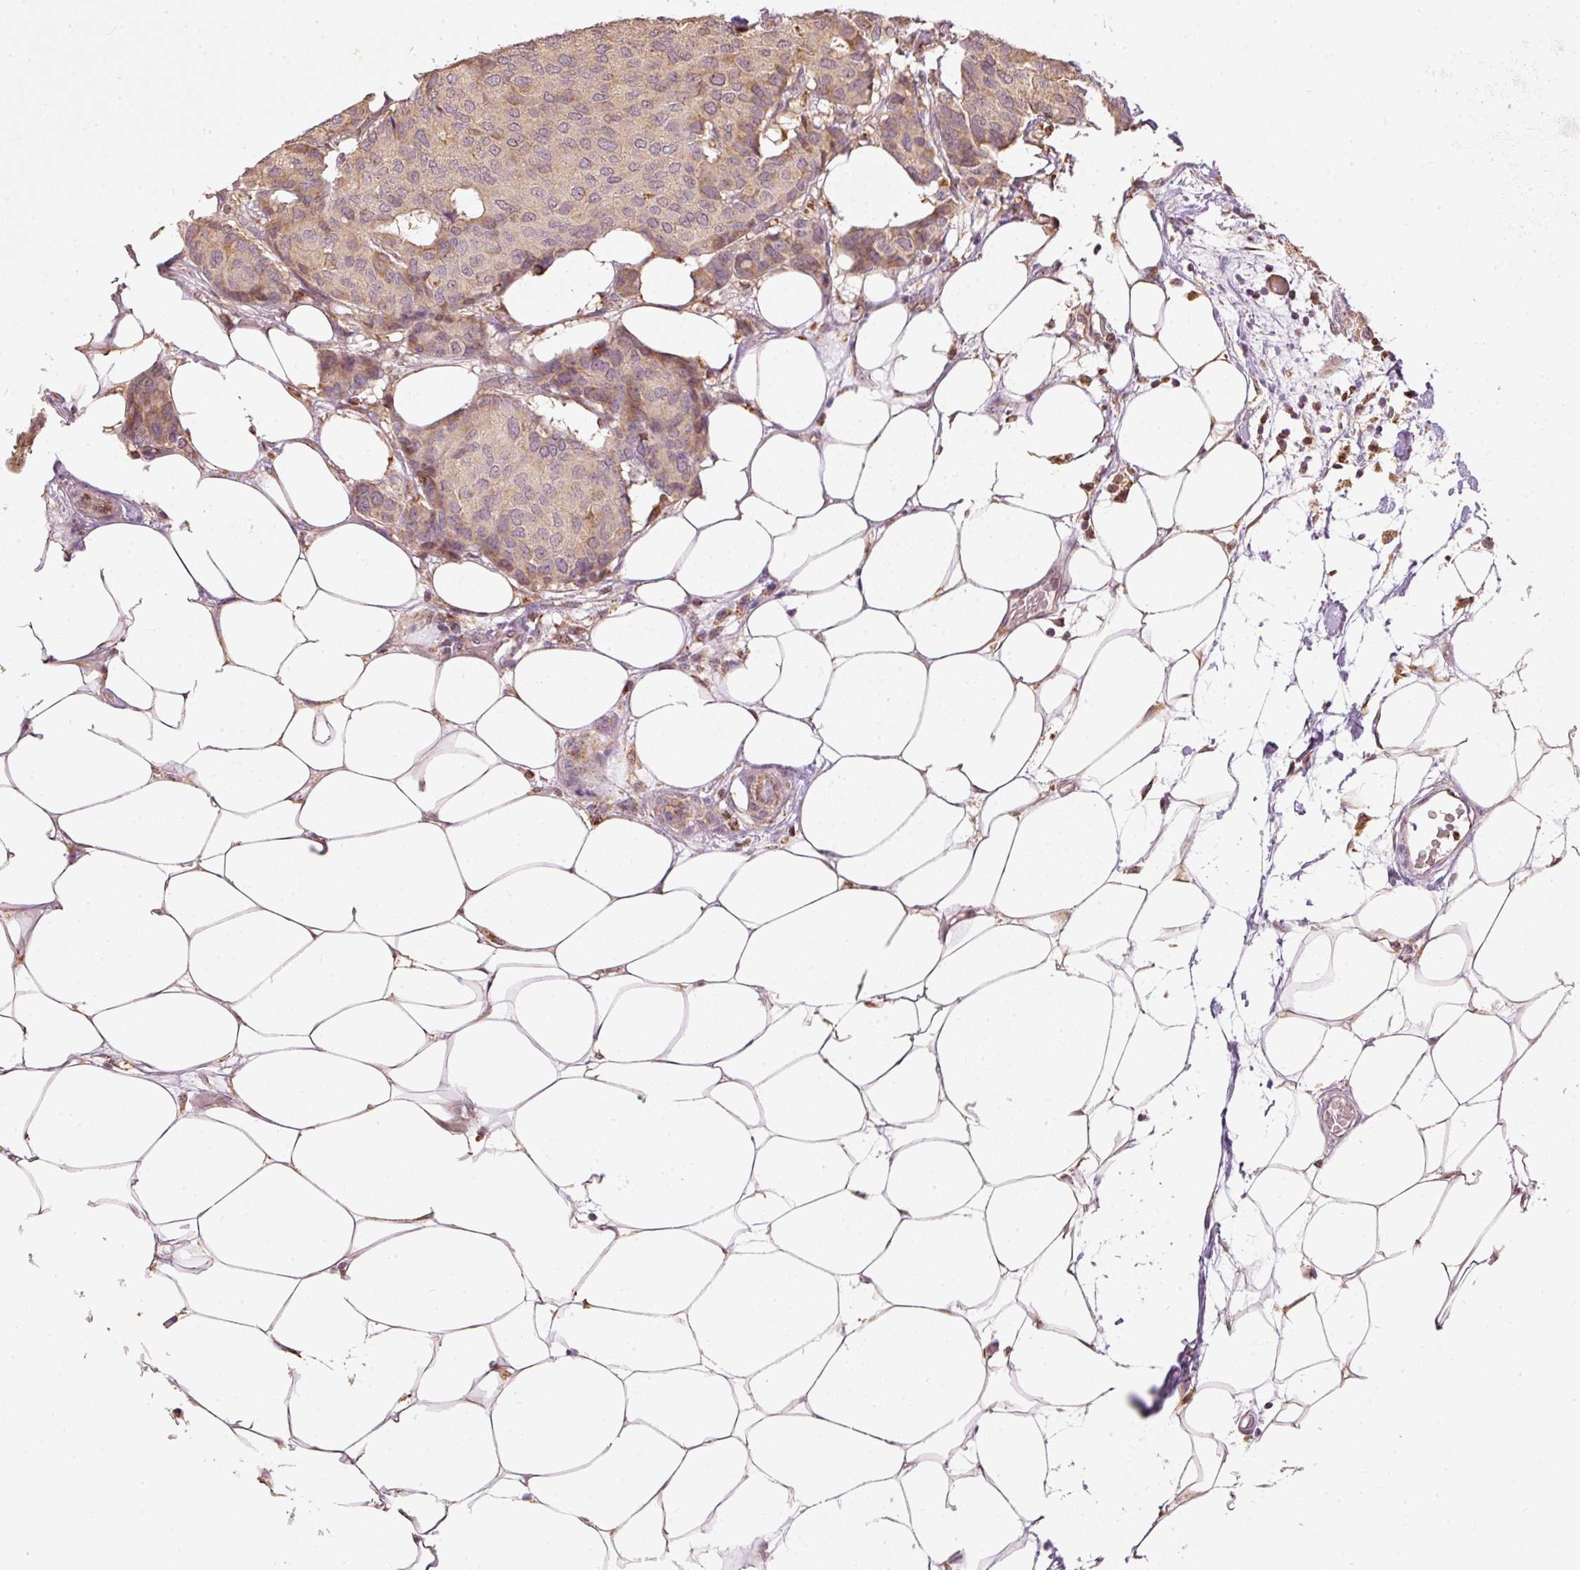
{"staining": {"intensity": "moderate", "quantity": ">75%", "location": "cytoplasmic/membranous"}, "tissue": "breast cancer", "cell_type": "Tumor cells", "image_type": "cancer", "snomed": [{"axis": "morphology", "description": "Duct carcinoma"}, {"axis": "topography", "description": "Breast"}], "caption": "A histopathology image of breast intraductal carcinoma stained for a protein shows moderate cytoplasmic/membranous brown staining in tumor cells.", "gene": "MTHFD1L", "patient": {"sex": "female", "age": 75}}